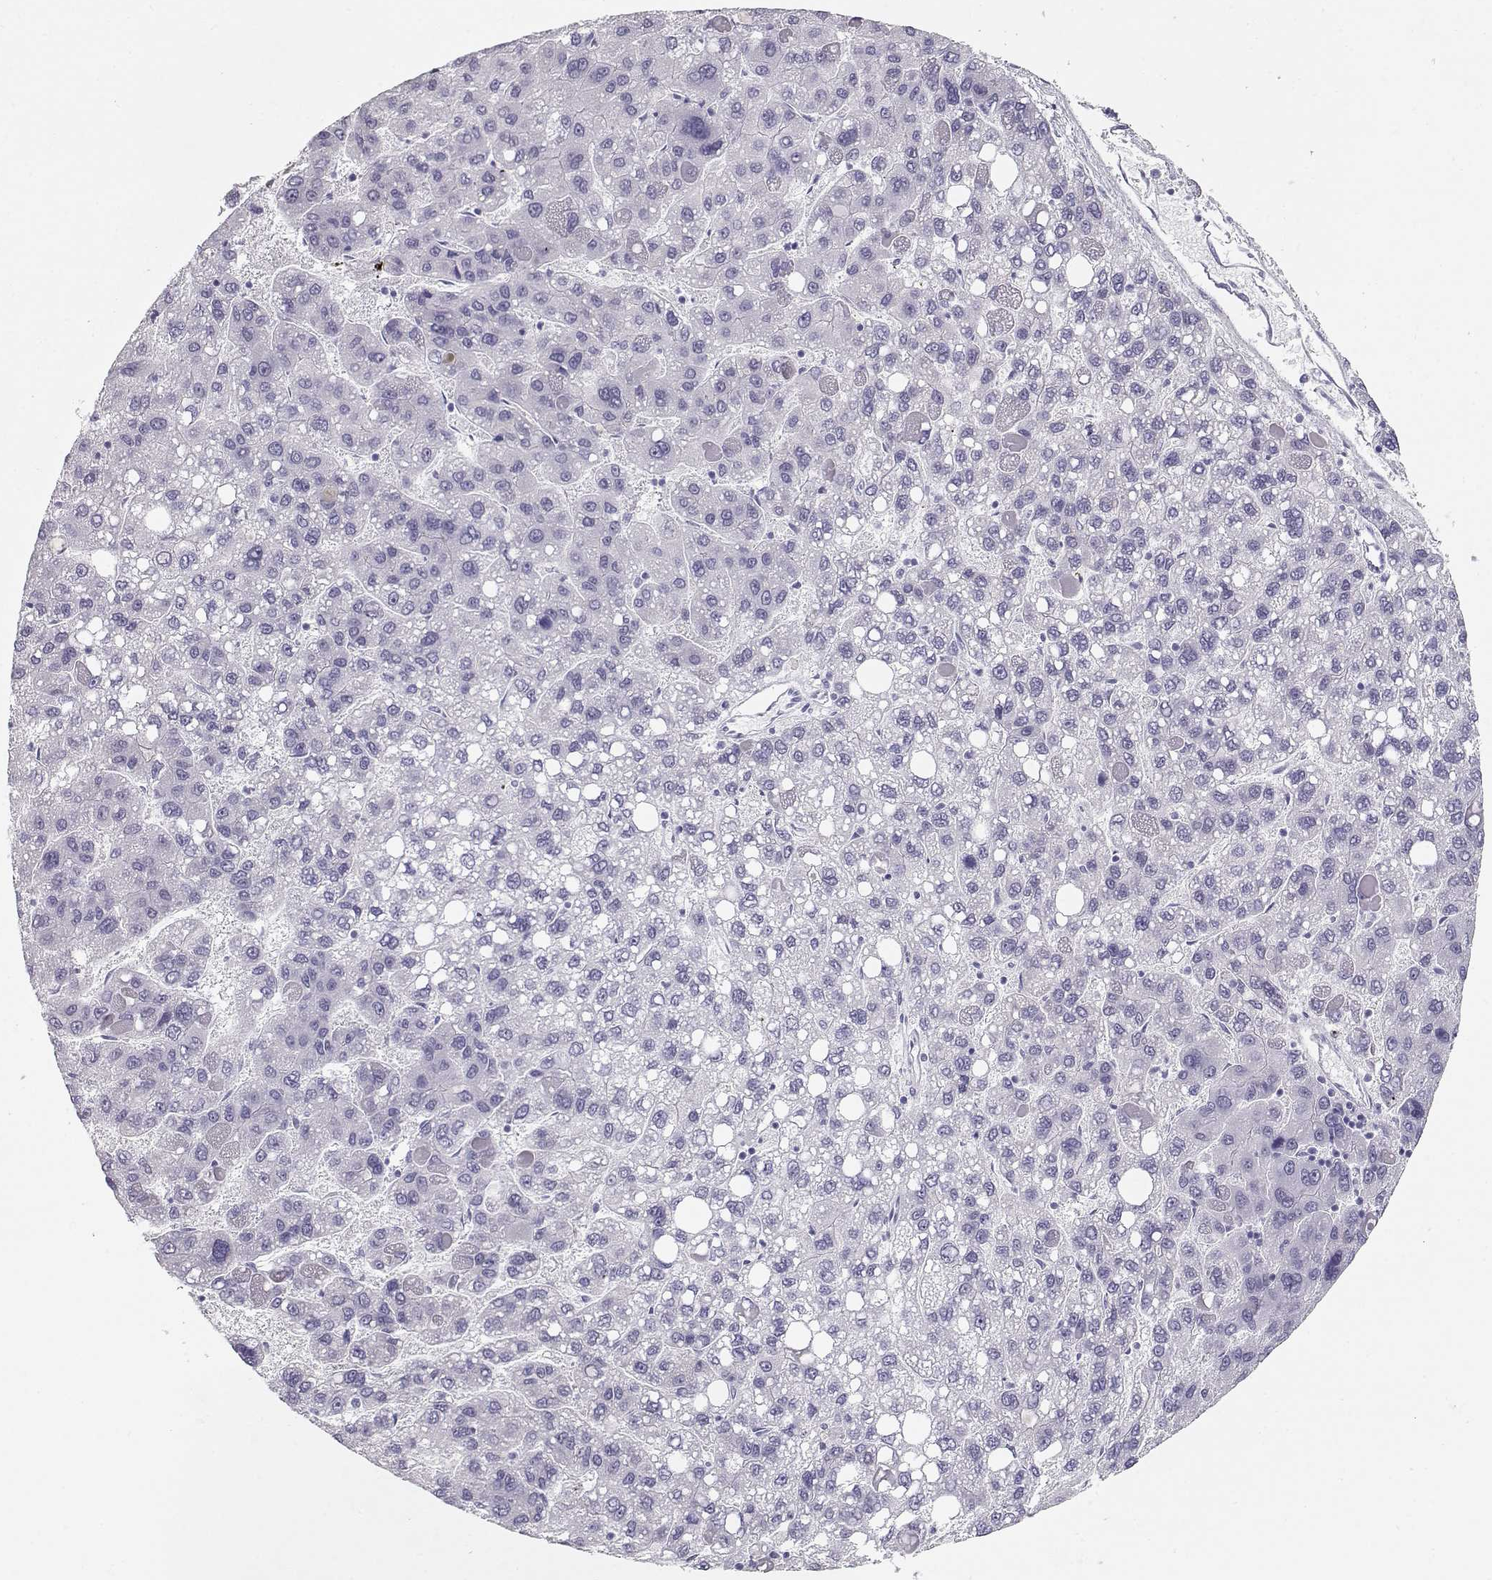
{"staining": {"intensity": "negative", "quantity": "none", "location": "none"}, "tissue": "liver cancer", "cell_type": "Tumor cells", "image_type": "cancer", "snomed": [{"axis": "morphology", "description": "Carcinoma, Hepatocellular, NOS"}, {"axis": "topography", "description": "Liver"}], "caption": "A histopathology image of liver cancer stained for a protein demonstrates no brown staining in tumor cells.", "gene": "MAGEC1", "patient": {"sex": "female", "age": 82}}